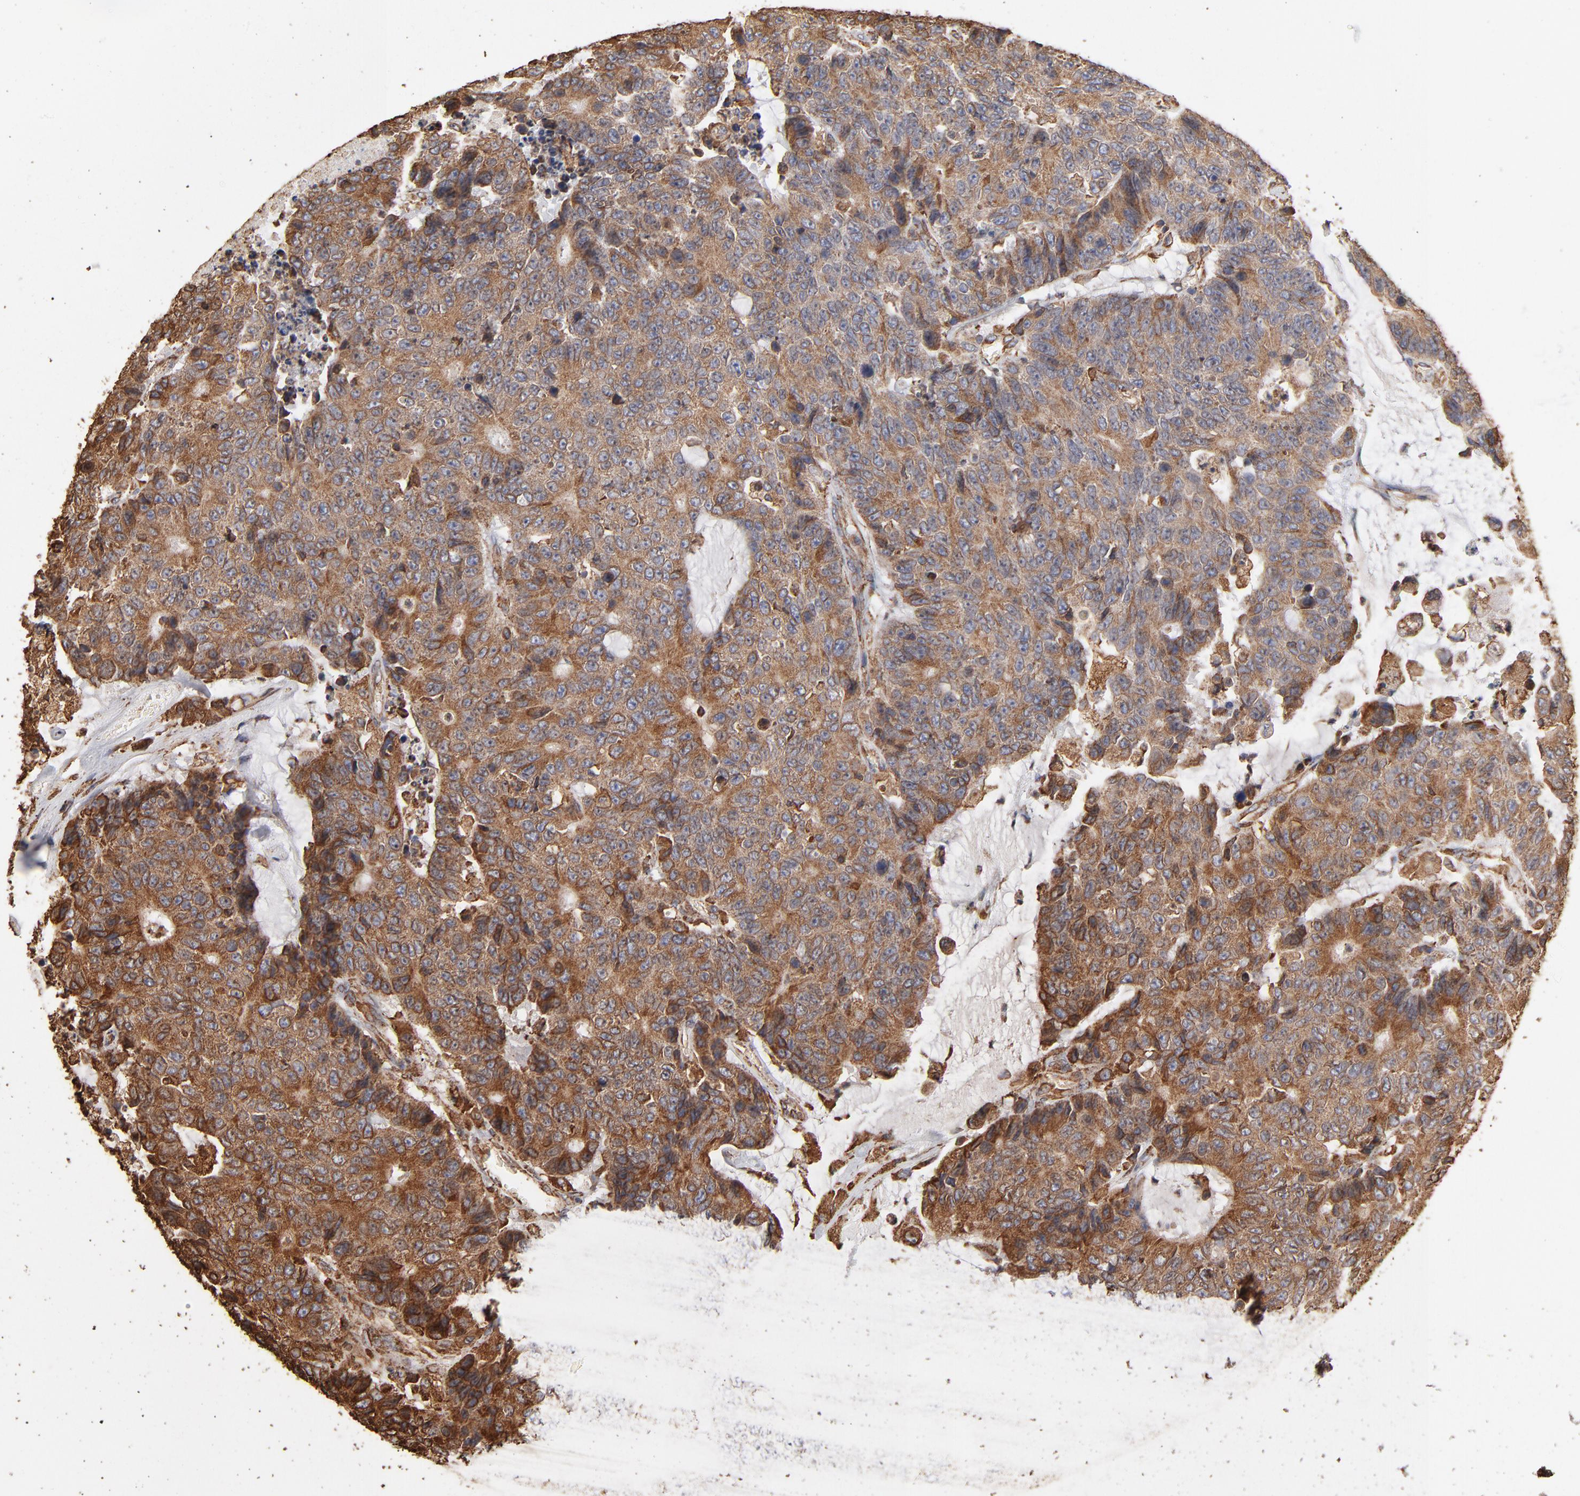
{"staining": {"intensity": "moderate", "quantity": ">75%", "location": "cytoplasmic/membranous"}, "tissue": "colorectal cancer", "cell_type": "Tumor cells", "image_type": "cancer", "snomed": [{"axis": "morphology", "description": "Adenocarcinoma, NOS"}, {"axis": "topography", "description": "Colon"}], "caption": "Adenocarcinoma (colorectal) stained with immunohistochemistry demonstrates moderate cytoplasmic/membranous staining in approximately >75% of tumor cells.", "gene": "PDIA3", "patient": {"sex": "female", "age": 86}}